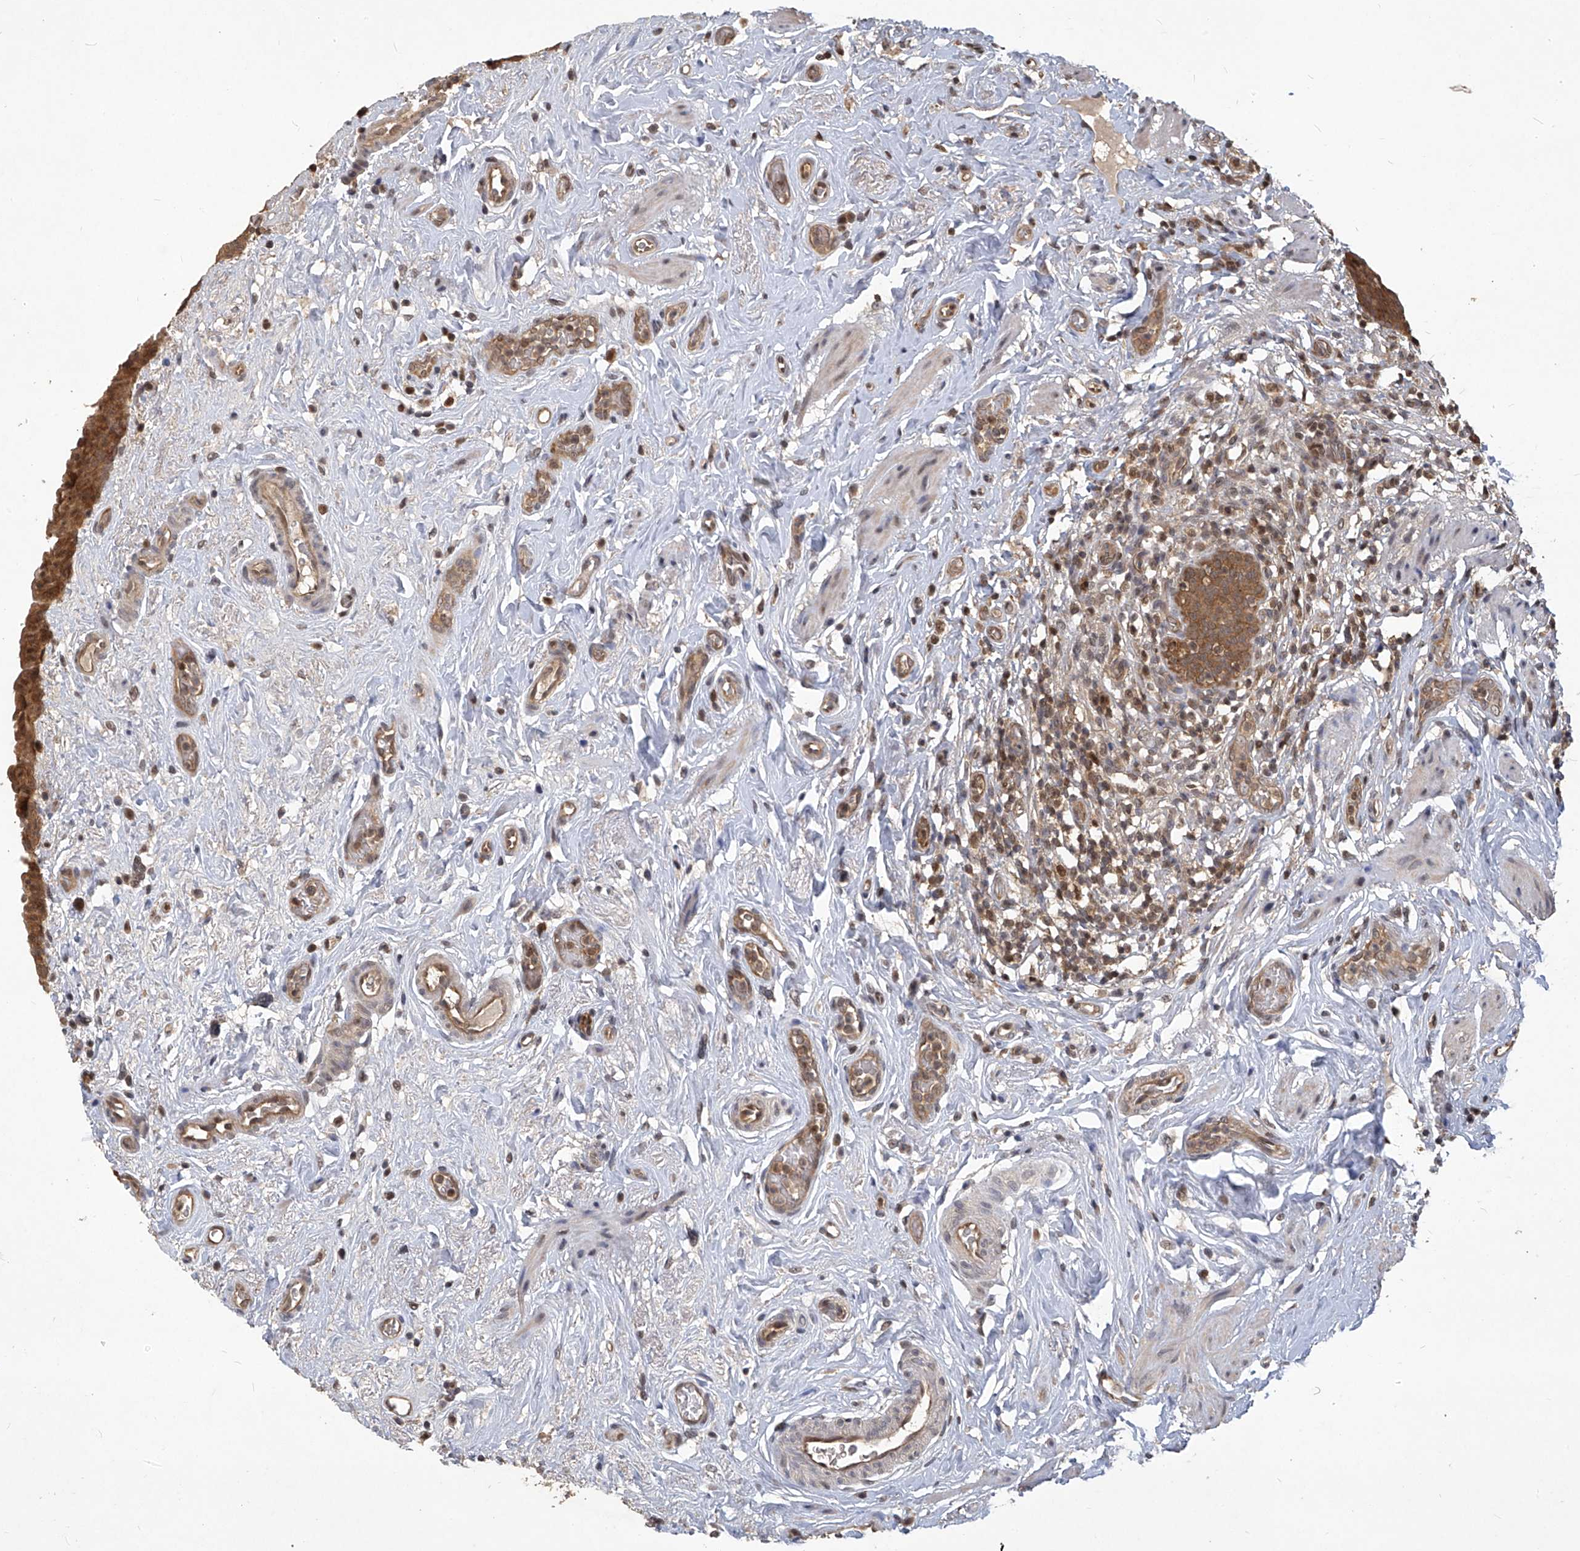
{"staining": {"intensity": "strong", "quantity": ">75%", "location": "cytoplasmic/membranous,nuclear"}, "tissue": "urinary bladder", "cell_type": "Urothelial cells", "image_type": "normal", "snomed": [{"axis": "morphology", "description": "Normal tissue, NOS"}, {"axis": "topography", "description": "Urinary bladder"}], "caption": "DAB (3,3'-diaminobenzidine) immunohistochemical staining of unremarkable human urinary bladder demonstrates strong cytoplasmic/membranous,nuclear protein expression in about >75% of urothelial cells.", "gene": "PSMB1", "patient": {"sex": "male", "age": 83}}